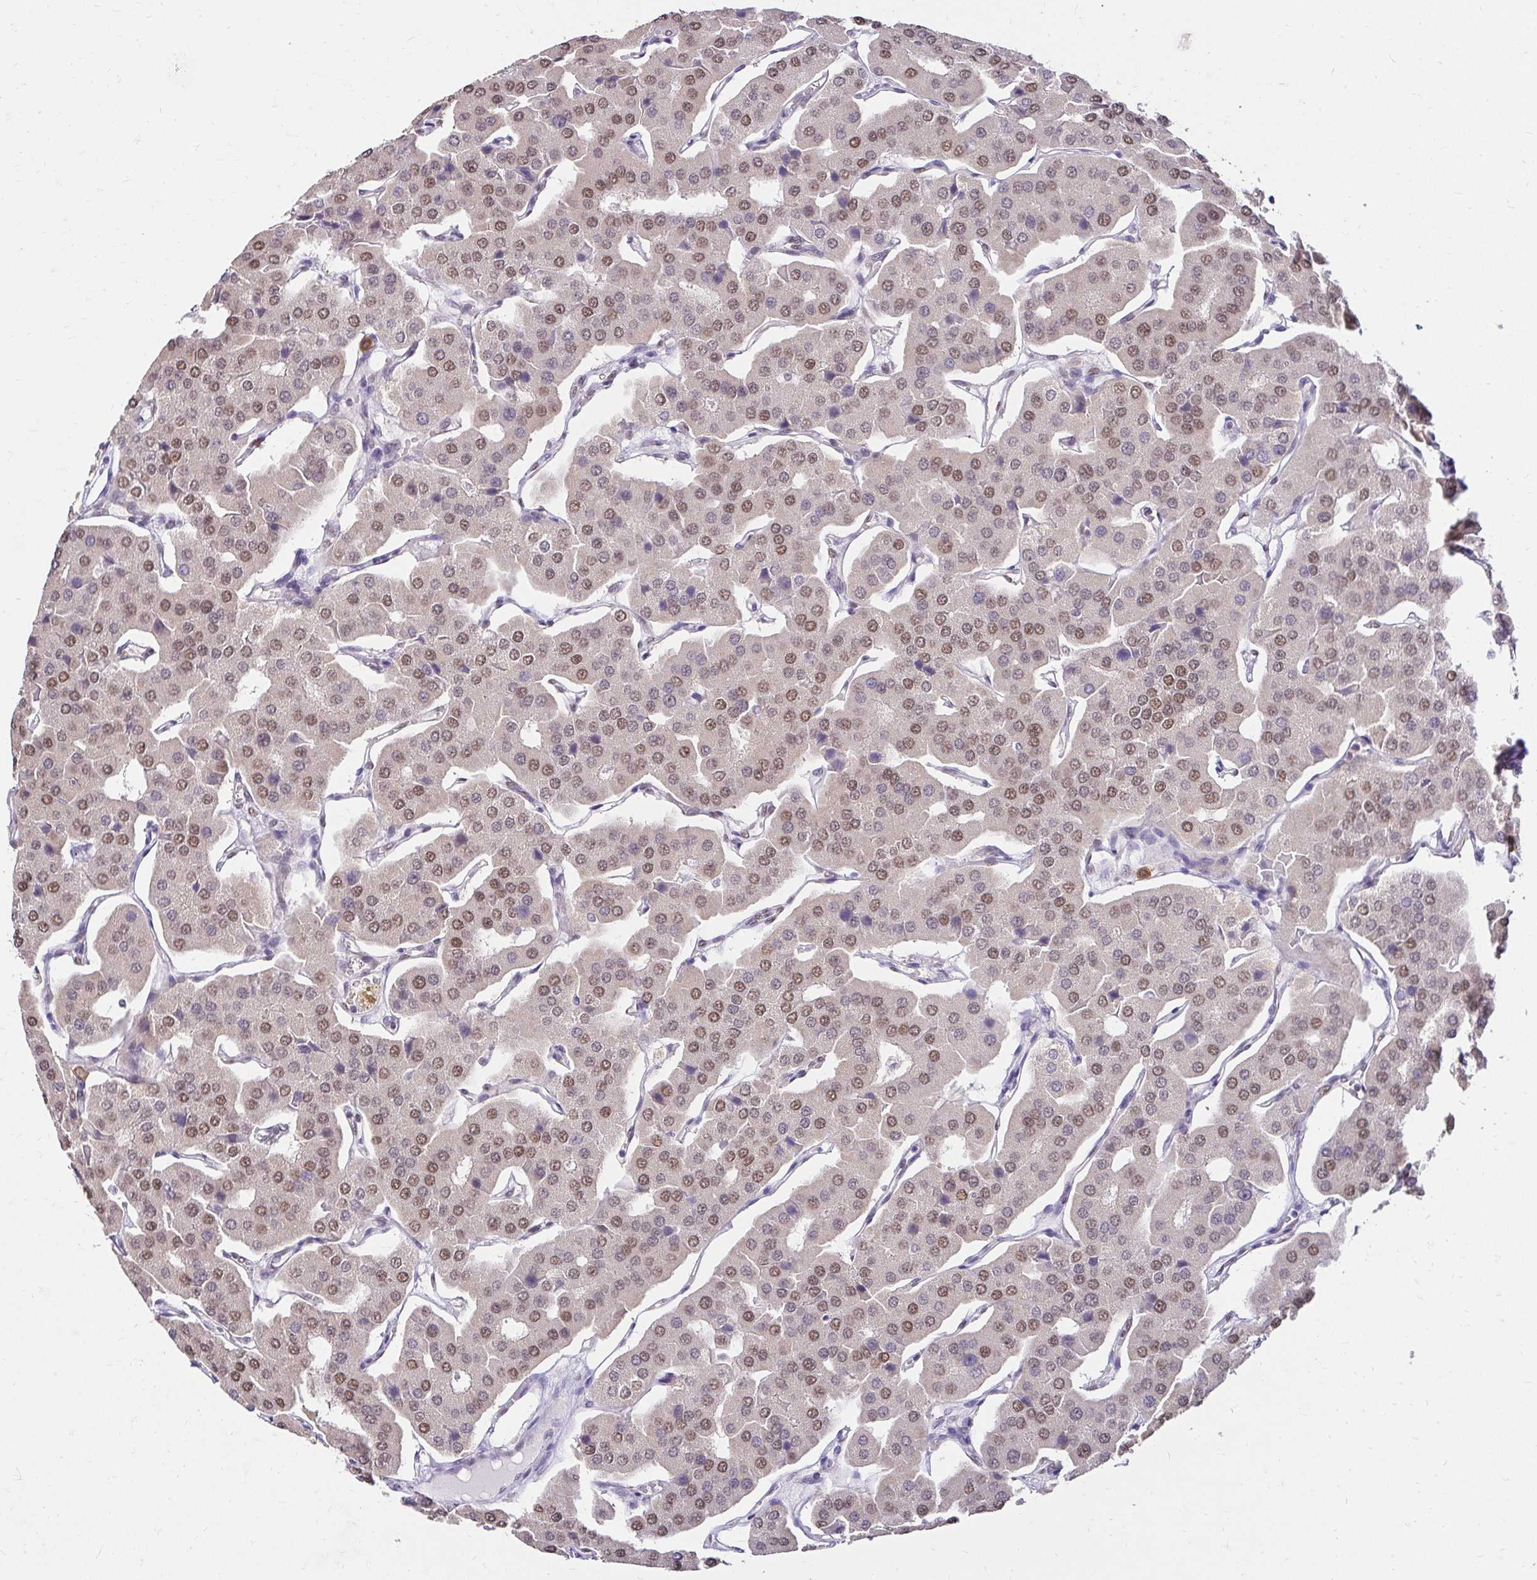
{"staining": {"intensity": "moderate", "quantity": ">75%", "location": "nuclear"}, "tissue": "parathyroid gland", "cell_type": "Glandular cells", "image_type": "normal", "snomed": [{"axis": "morphology", "description": "Normal tissue, NOS"}, {"axis": "morphology", "description": "Adenoma, NOS"}, {"axis": "topography", "description": "Parathyroid gland"}], "caption": "Glandular cells exhibit medium levels of moderate nuclear staining in approximately >75% of cells in normal parathyroid gland.", "gene": "RIMS4", "patient": {"sex": "female", "age": 86}}